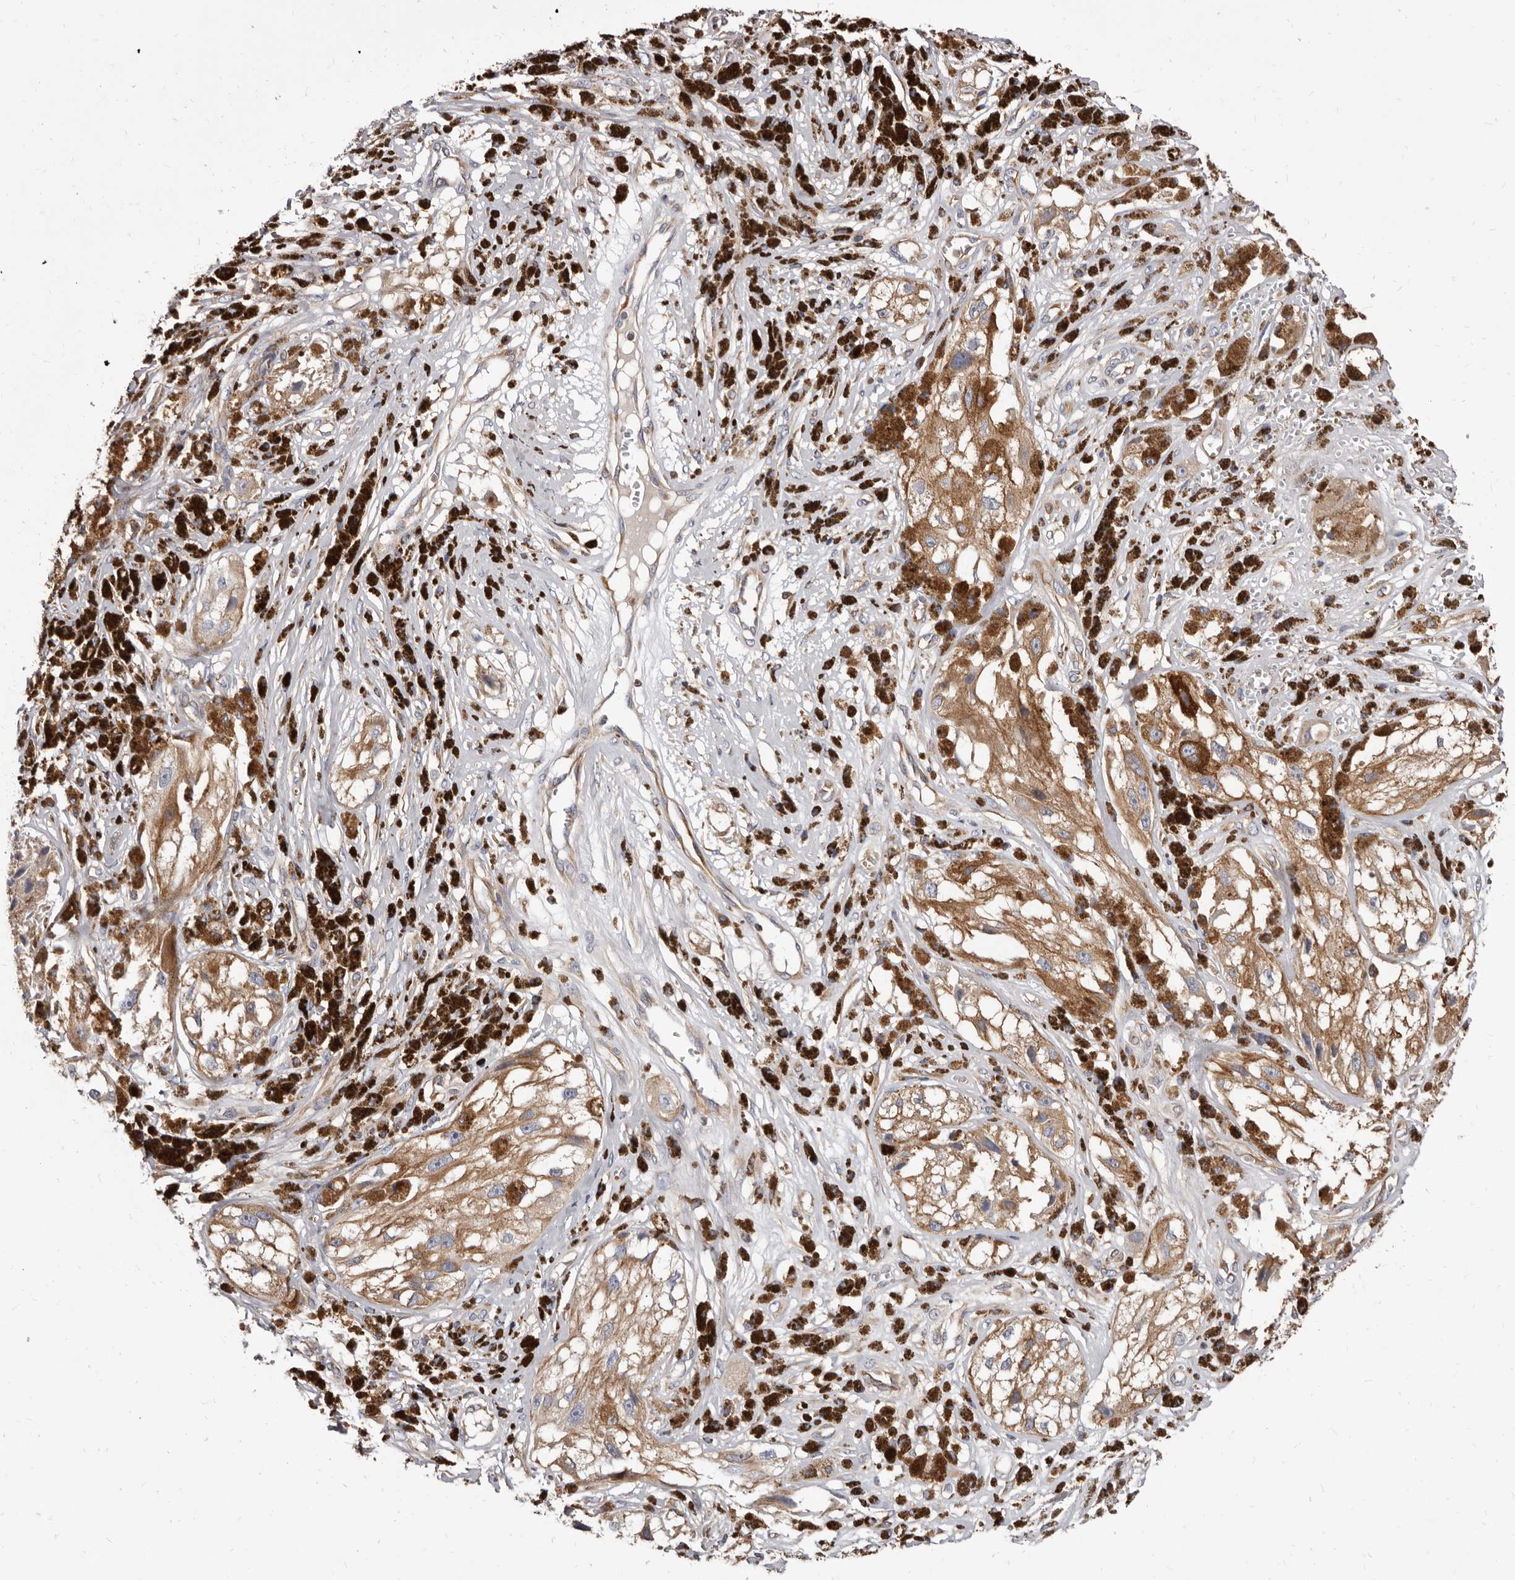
{"staining": {"intensity": "moderate", "quantity": ">75%", "location": "cytoplasmic/membranous"}, "tissue": "melanoma", "cell_type": "Tumor cells", "image_type": "cancer", "snomed": [{"axis": "morphology", "description": "Malignant melanoma, NOS"}, {"axis": "topography", "description": "Skin"}], "caption": "An IHC photomicrograph of neoplastic tissue is shown. Protein staining in brown shows moderate cytoplasmic/membranous positivity in melanoma within tumor cells.", "gene": "NIBAN1", "patient": {"sex": "male", "age": 88}}